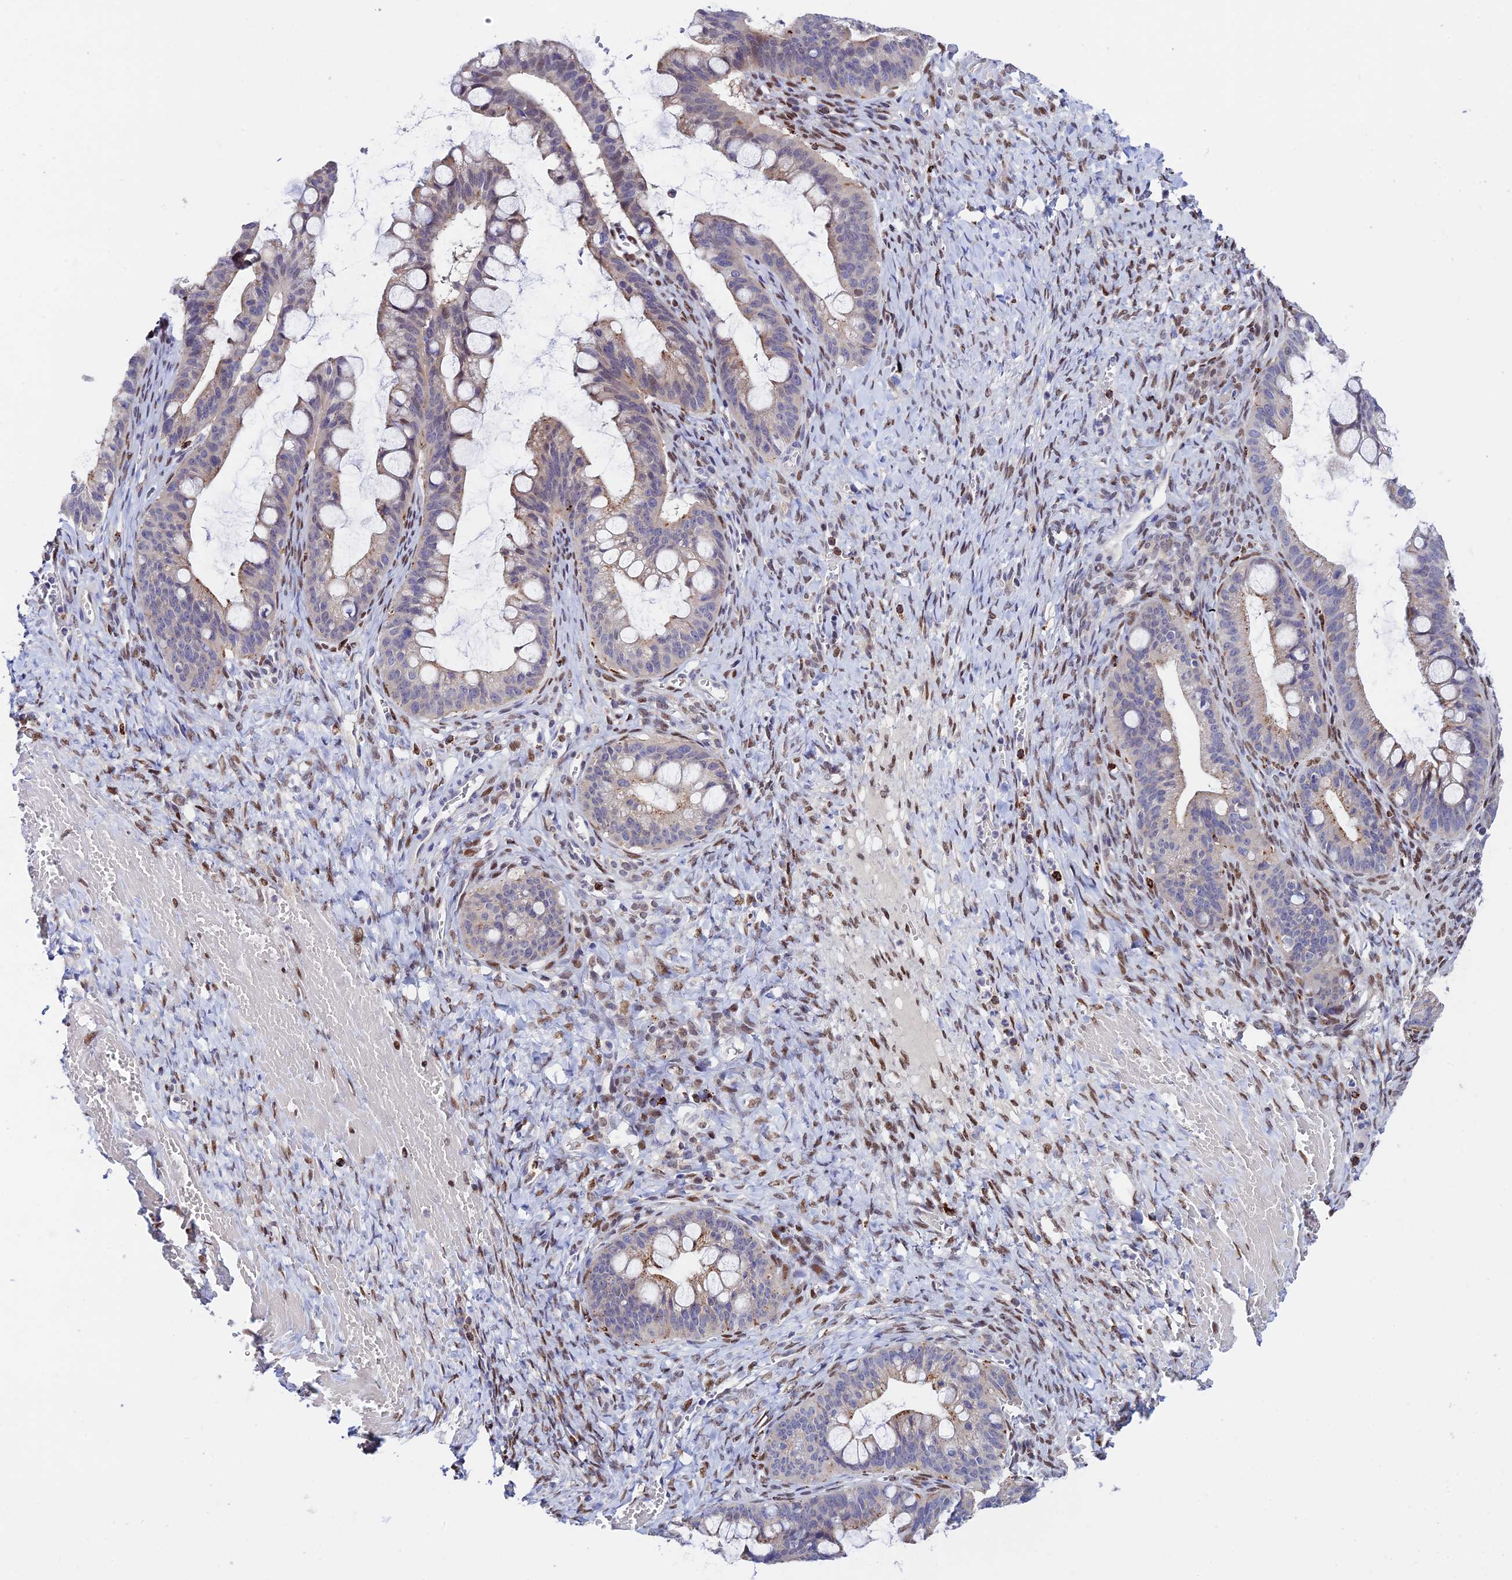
{"staining": {"intensity": "weak", "quantity": "<25%", "location": "nuclear"}, "tissue": "ovarian cancer", "cell_type": "Tumor cells", "image_type": "cancer", "snomed": [{"axis": "morphology", "description": "Cystadenocarcinoma, mucinous, NOS"}, {"axis": "topography", "description": "Ovary"}], "caption": "An immunohistochemistry image of ovarian cancer is shown. There is no staining in tumor cells of ovarian cancer. (DAB (3,3'-diaminobenzidine) immunohistochemistry visualized using brightfield microscopy, high magnification).", "gene": "HIC1", "patient": {"sex": "female", "age": 73}}